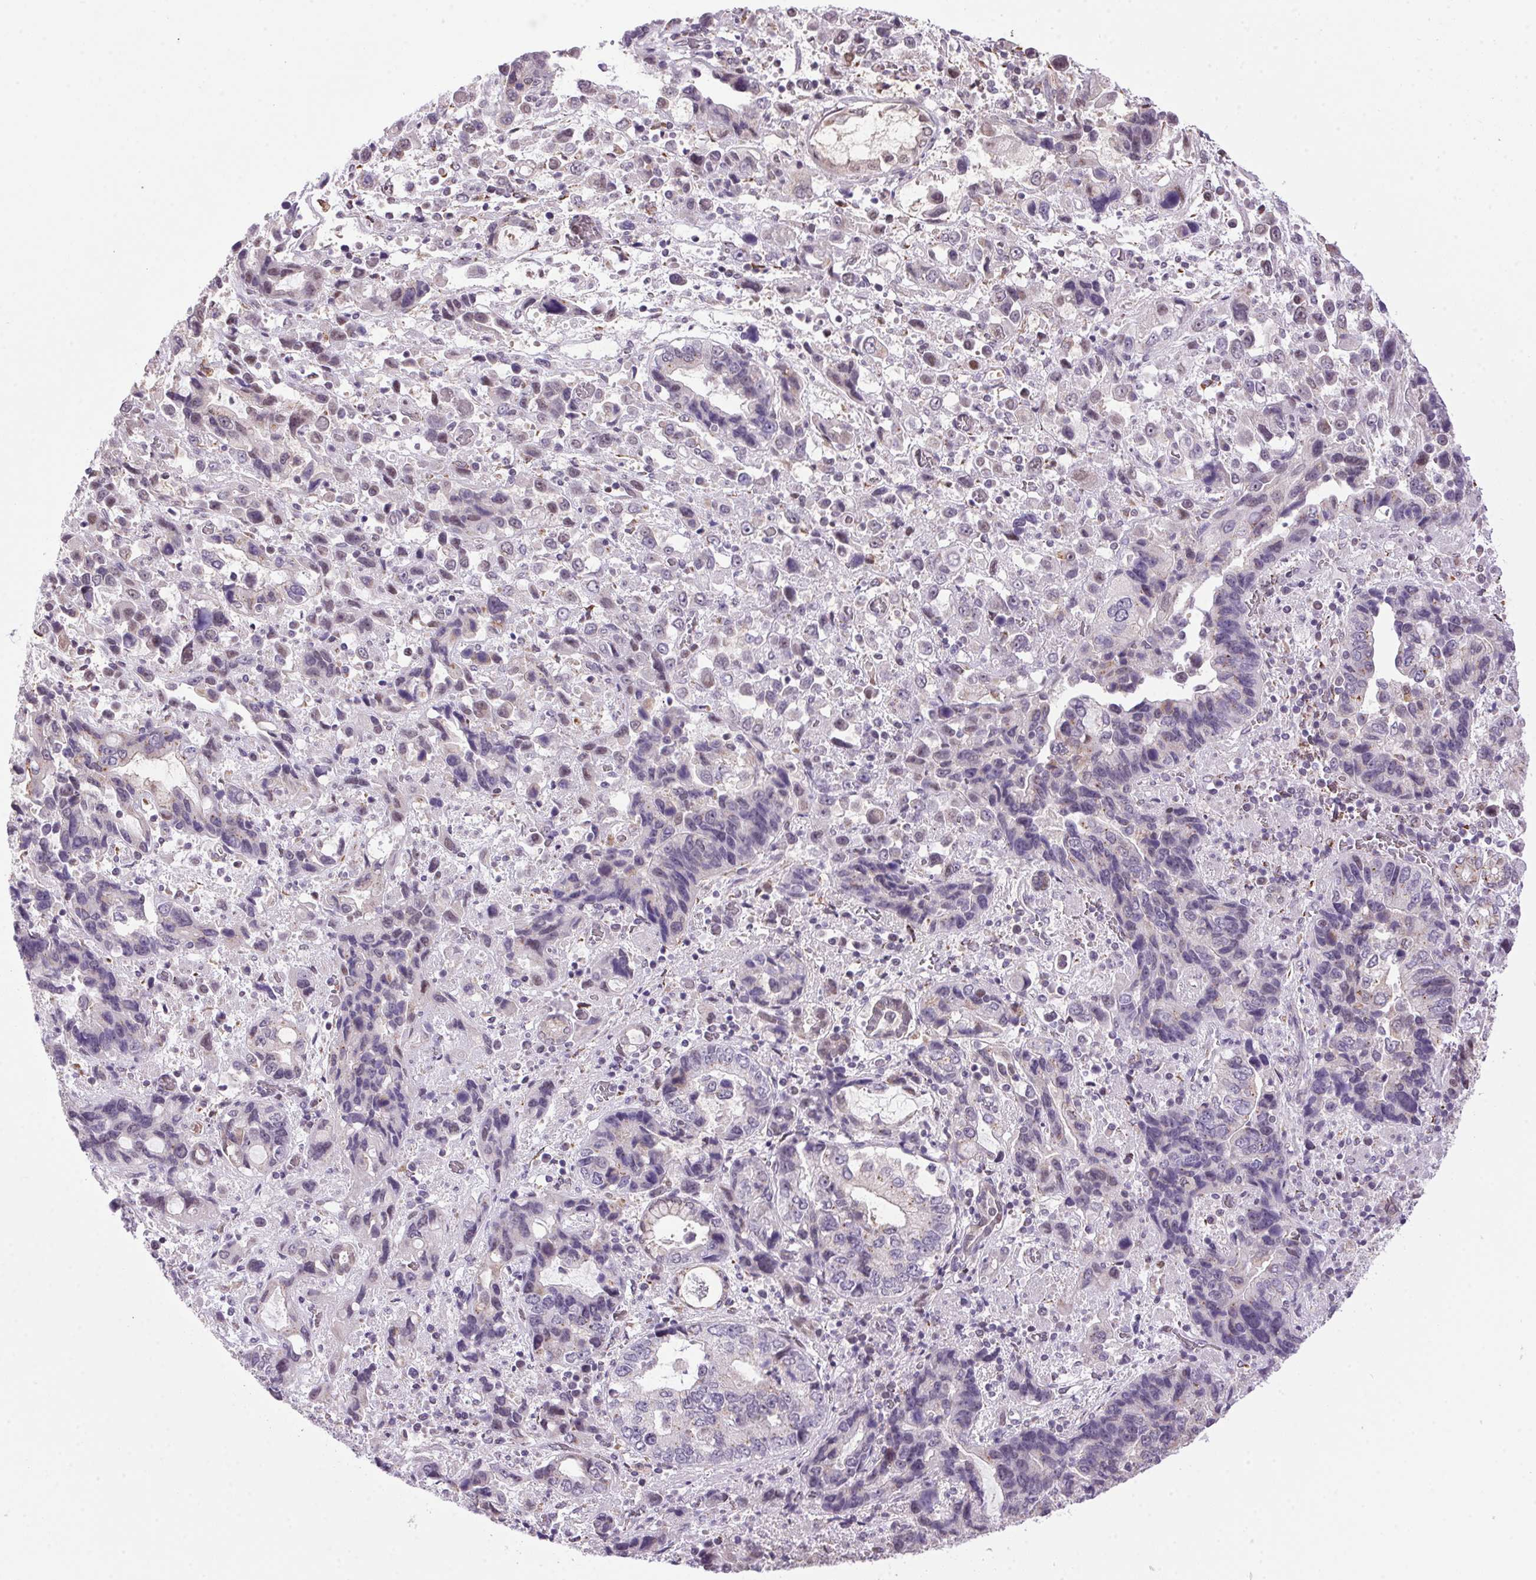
{"staining": {"intensity": "weak", "quantity": "<25%", "location": "cytoplasmic/membranous"}, "tissue": "stomach cancer", "cell_type": "Tumor cells", "image_type": "cancer", "snomed": [{"axis": "morphology", "description": "Adenocarcinoma, NOS"}, {"axis": "topography", "description": "Stomach, upper"}], "caption": "Protein analysis of stomach cancer displays no significant staining in tumor cells.", "gene": "AKR1E2", "patient": {"sex": "female", "age": 81}}